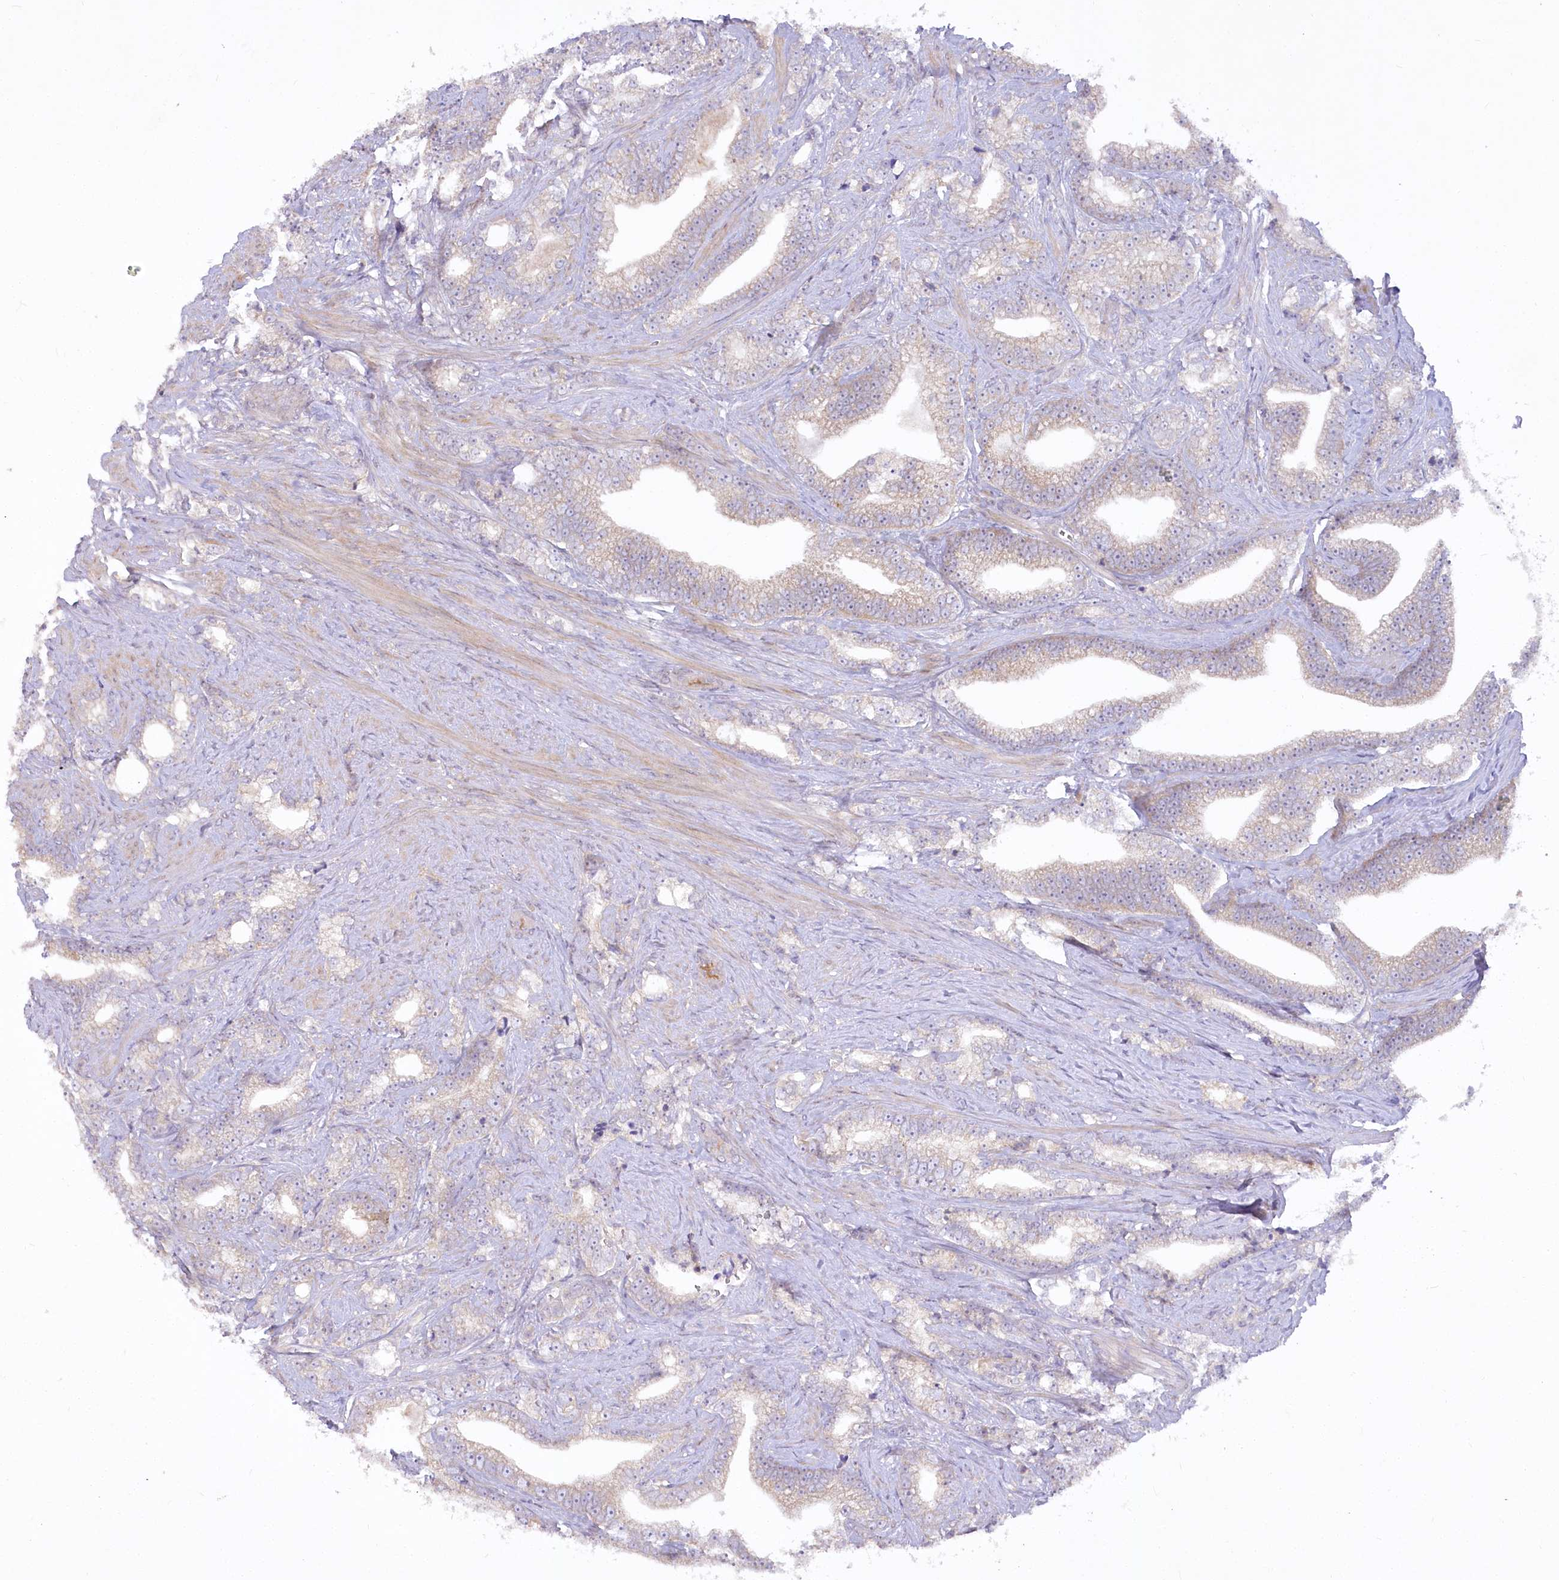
{"staining": {"intensity": "weak", "quantity": "<25%", "location": "cytoplasmic/membranous"}, "tissue": "prostate cancer", "cell_type": "Tumor cells", "image_type": "cancer", "snomed": [{"axis": "morphology", "description": "Adenocarcinoma, High grade"}, {"axis": "topography", "description": "Prostate and seminal vesicle, NOS"}], "caption": "Prostate cancer was stained to show a protein in brown. There is no significant expression in tumor cells.", "gene": "EFHC2", "patient": {"sex": "male", "age": 67}}